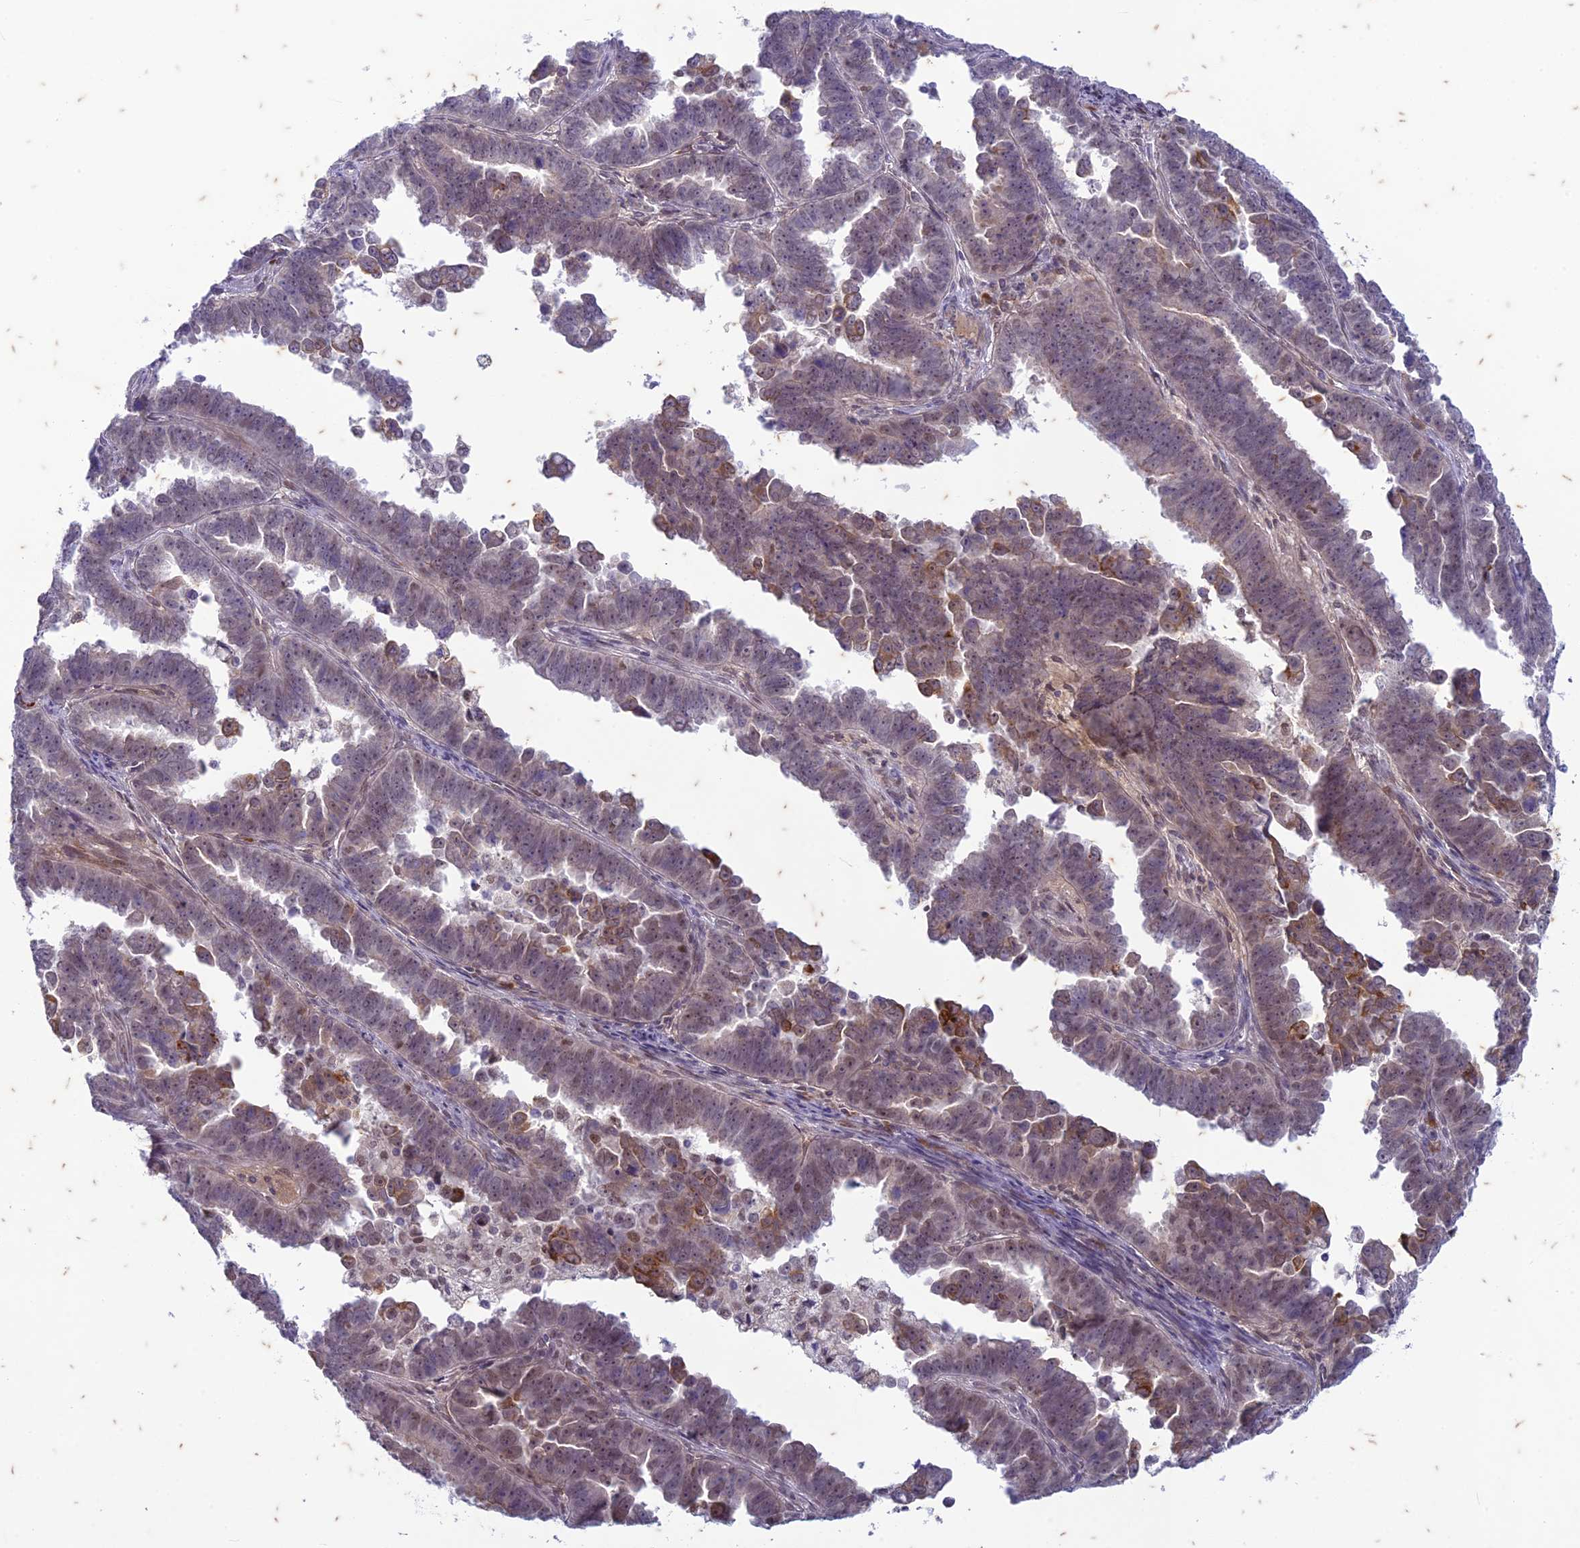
{"staining": {"intensity": "weak", "quantity": "25%-75%", "location": "nuclear"}, "tissue": "endometrial cancer", "cell_type": "Tumor cells", "image_type": "cancer", "snomed": [{"axis": "morphology", "description": "Adenocarcinoma, NOS"}, {"axis": "topography", "description": "Endometrium"}], "caption": "IHC staining of adenocarcinoma (endometrial), which reveals low levels of weak nuclear positivity in approximately 25%-75% of tumor cells indicating weak nuclear protein staining. The staining was performed using DAB (3,3'-diaminobenzidine) (brown) for protein detection and nuclei were counterstained in hematoxylin (blue).", "gene": "PABPN1L", "patient": {"sex": "female", "age": 75}}